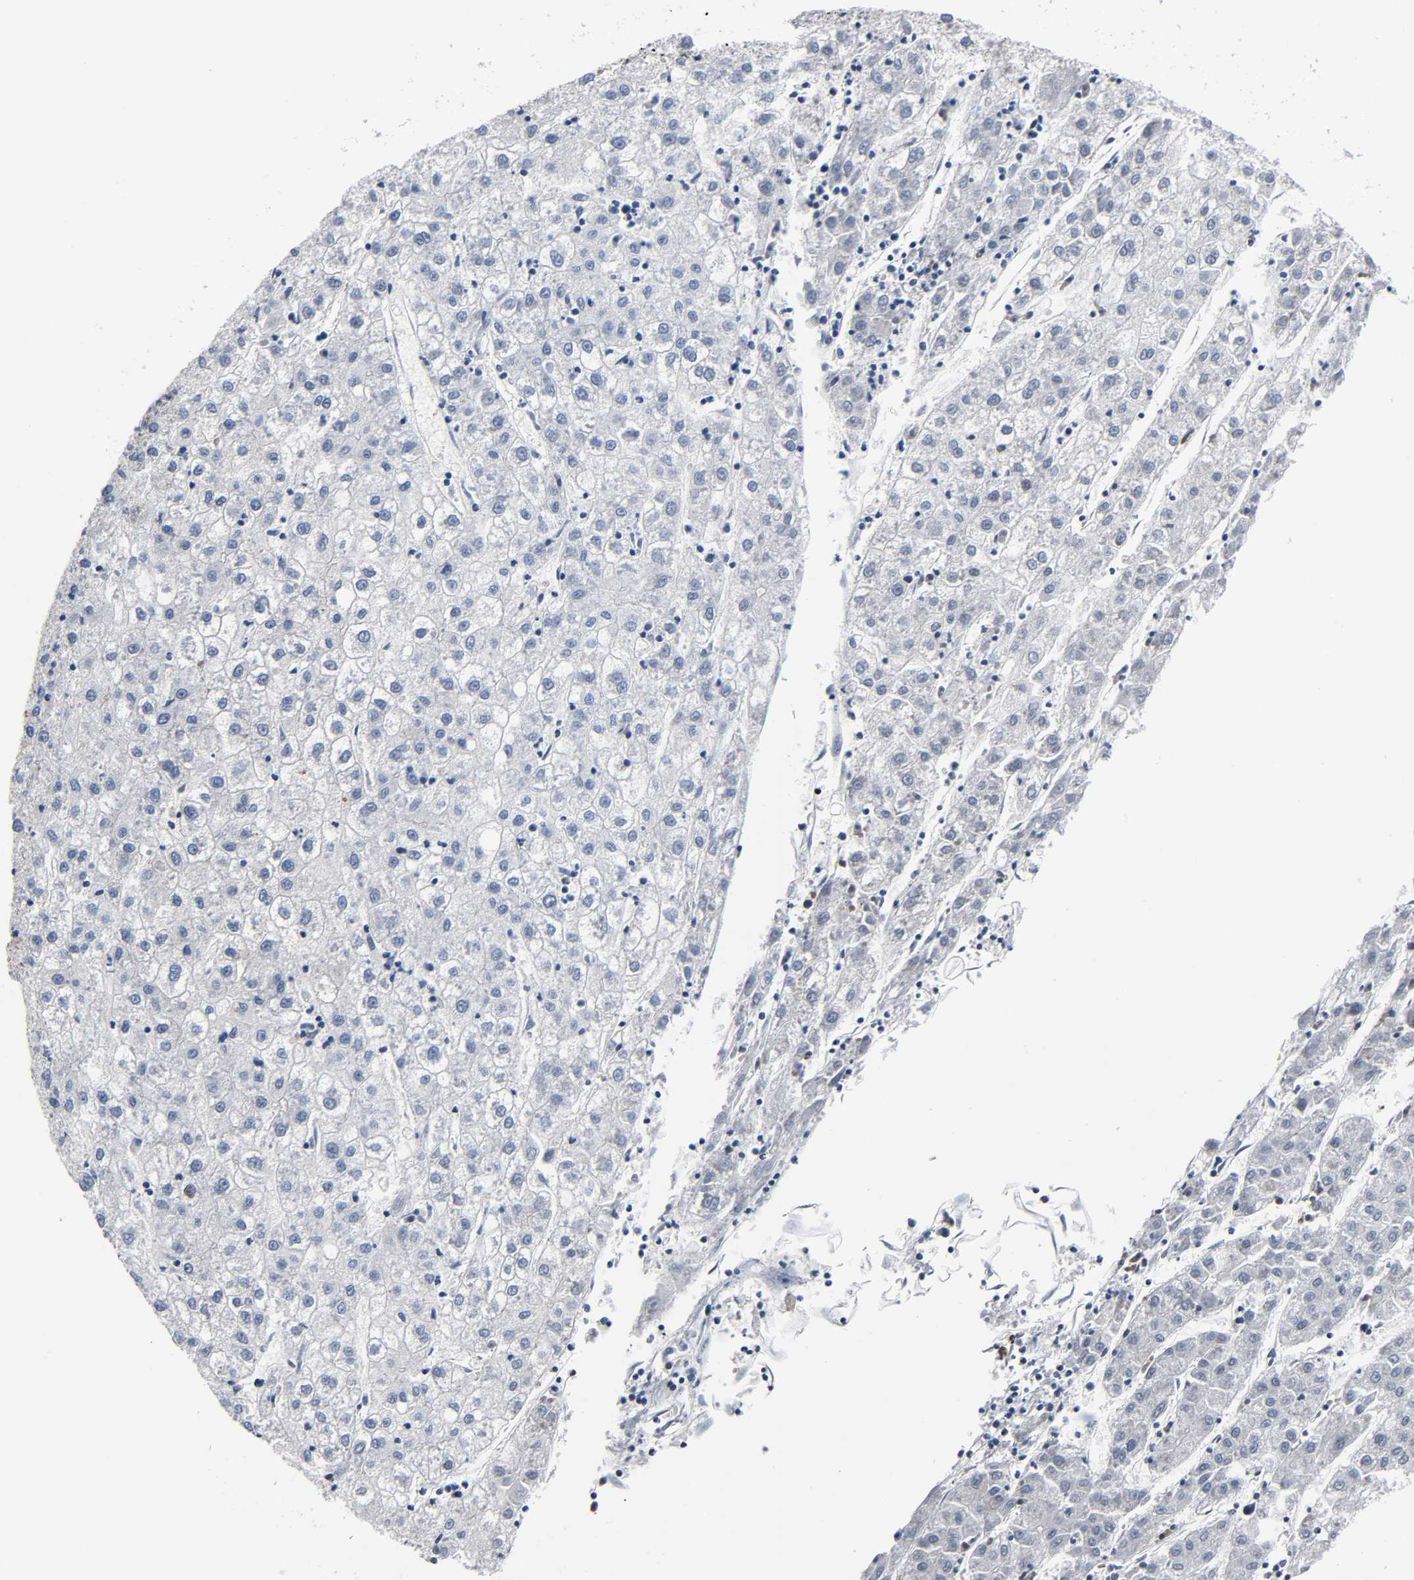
{"staining": {"intensity": "negative", "quantity": "none", "location": "none"}, "tissue": "liver cancer", "cell_type": "Tumor cells", "image_type": "cancer", "snomed": [{"axis": "morphology", "description": "Carcinoma, Hepatocellular, NOS"}, {"axis": "topography", "description": "Liver"}], "caption": "There is no significant expression in tumor cells of liver cancer (hepatocellular carcinoma).", "gene": "CD2AP", "patient": {"sex": "male", "age": 72}}